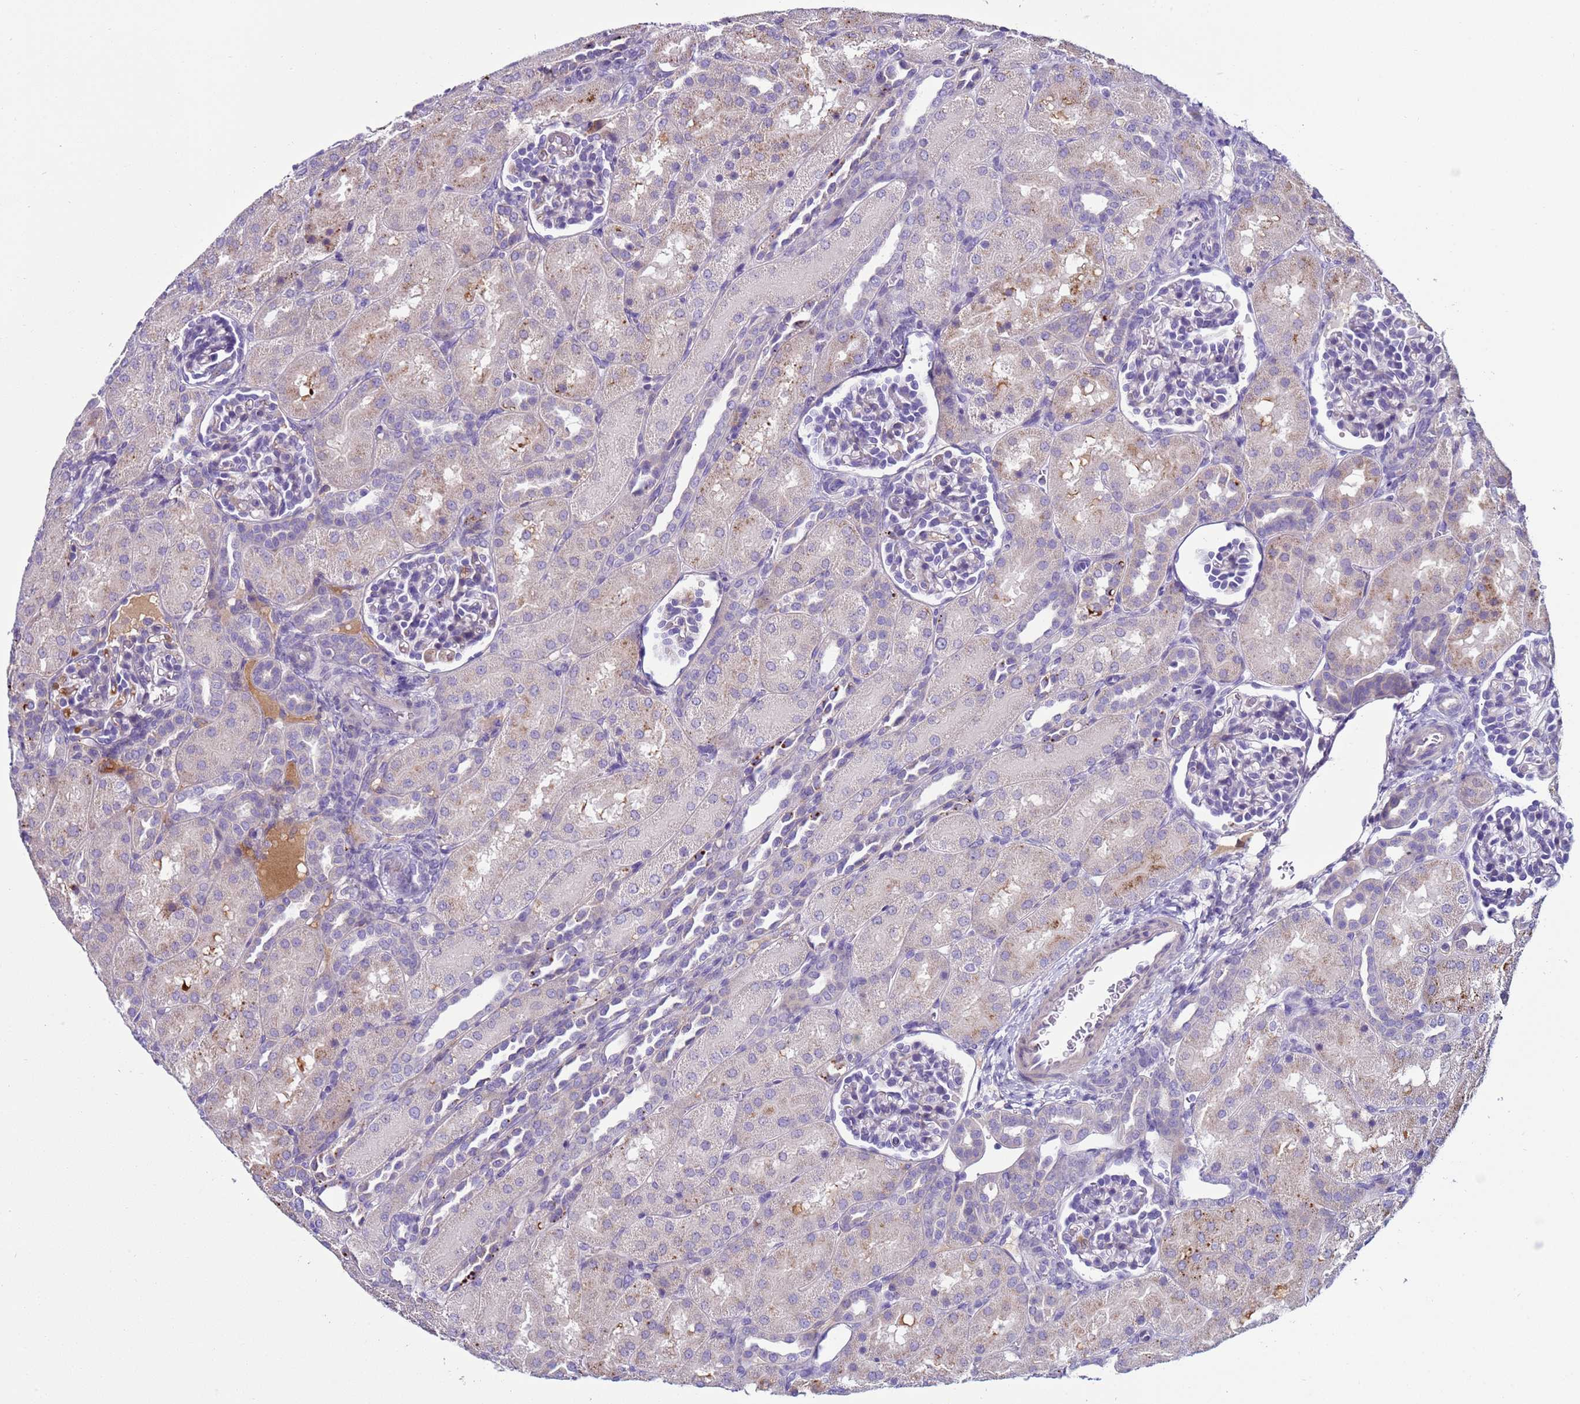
{"staining": {"intensity": "negative", "quantity": "none", "location": "none"}, "tissue": "kidney", "cell_type": "Cells in glomeruli", "image_type": "normal", "snomed": [{"axis": "morphology", "description": "Normal tissue, NOS"}, {"axis": "topography", "description": "Kidney"}], "caption": "This is a image of IHC staining of normal kidney, which shows no staining in cells in glomeruli.", "gene": "TRIM51G", "patient": {"sex": "male", "age": 1}}